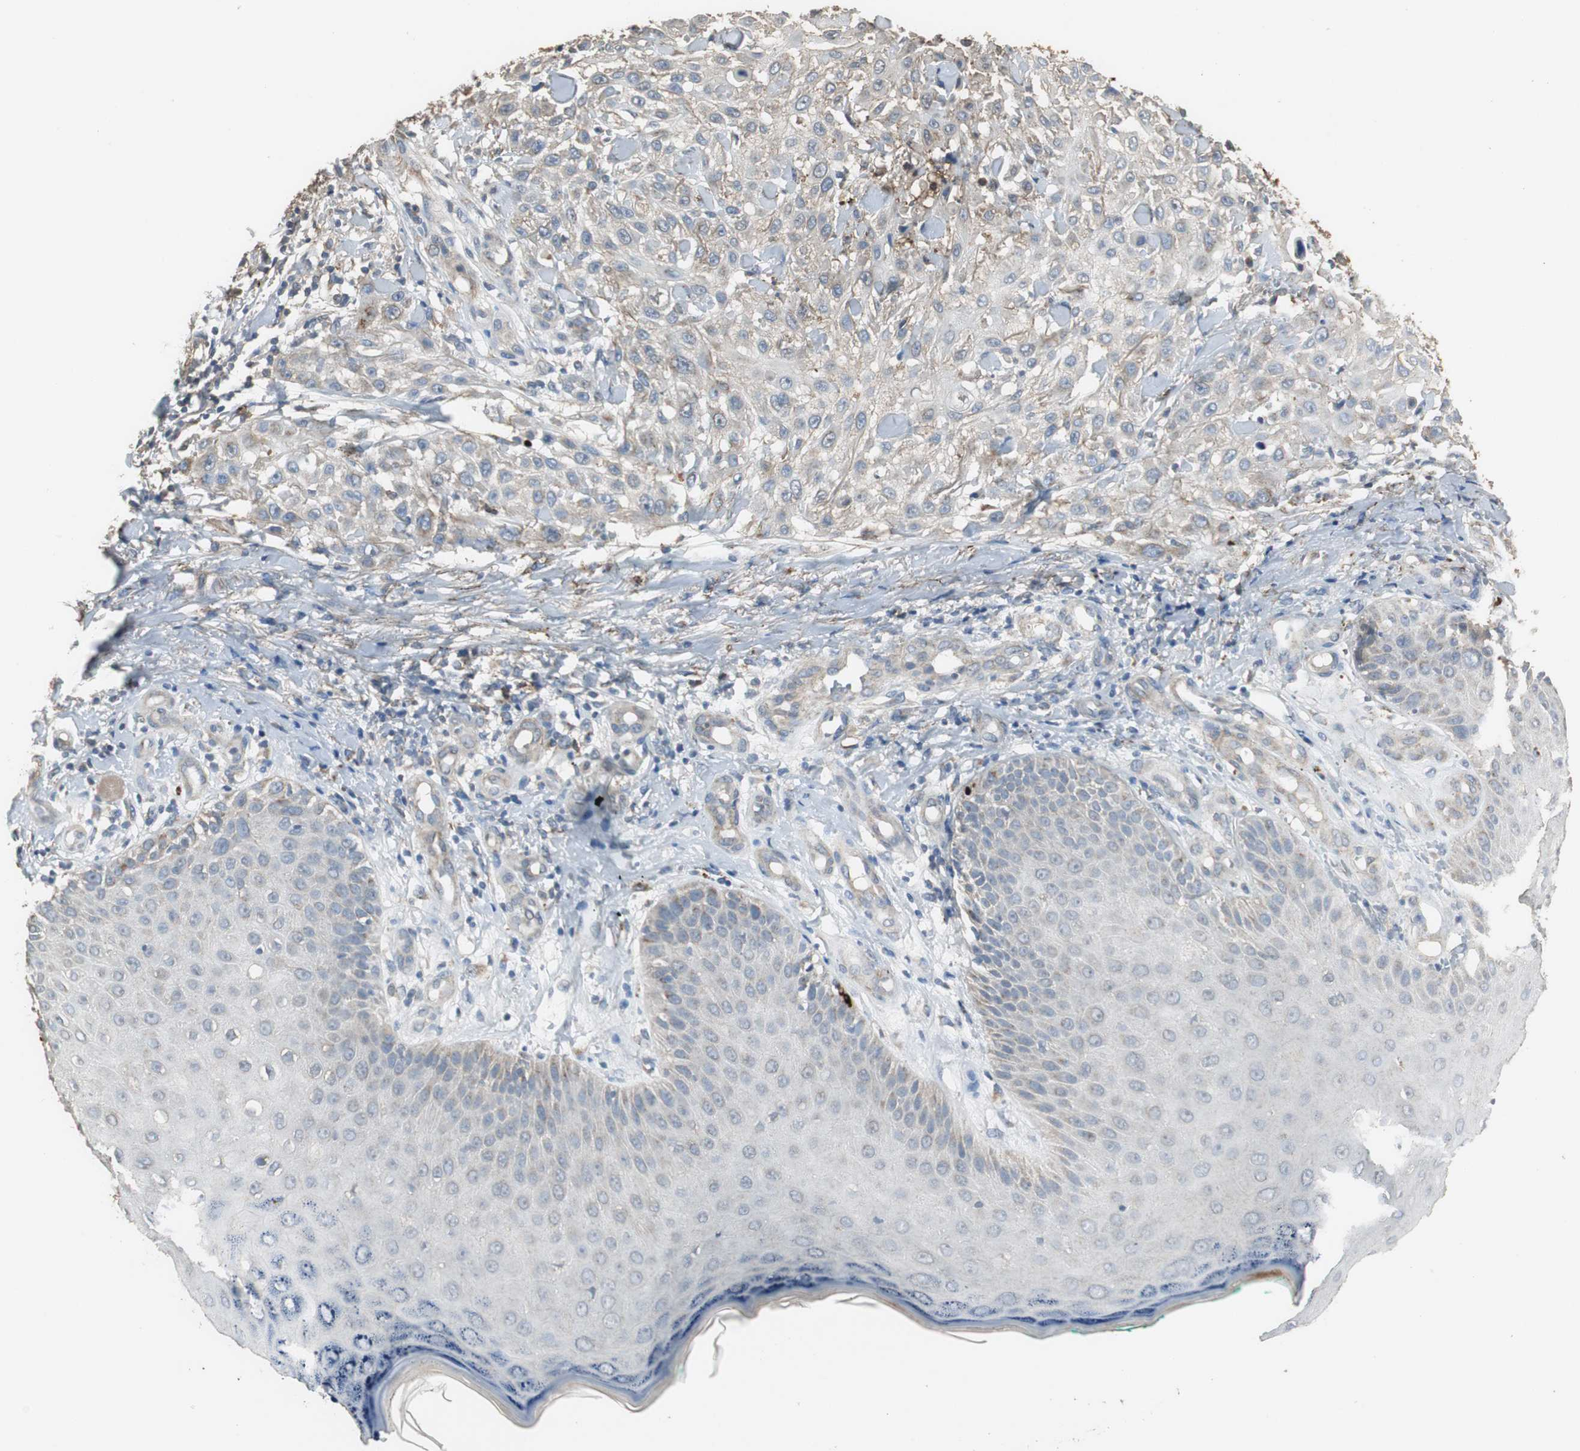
{"staining": {"intensity": "weak", "quantity": ">75%", "location": "cytoplasmic/membranous"}, "tissue": "skin cancer", "cell_type": "Tumor cells", "image_type": "cancer", "snomed": [{"axis": "morphology", "description": "Squamous cell carcinoma, NOS"}, {"axis": "topography", "description": "Skin"}], "caption": "Immunohistochemistry (IHC) staining of squamous cell carcinoma (skin), which demonstrates low levels of weak cytoplasmic/membranous positivity in approximately >75% of tumor cells indicating weak cytoplasmic/membranous protein positivity. The staining was performed using DAB (3,3'-diaminobenzidine) (brown) for protein detection and nuclei were counterstained in hematoxylin (blue).", "gene": "JTB", "patient": {"sex": "female", "age": 42}}